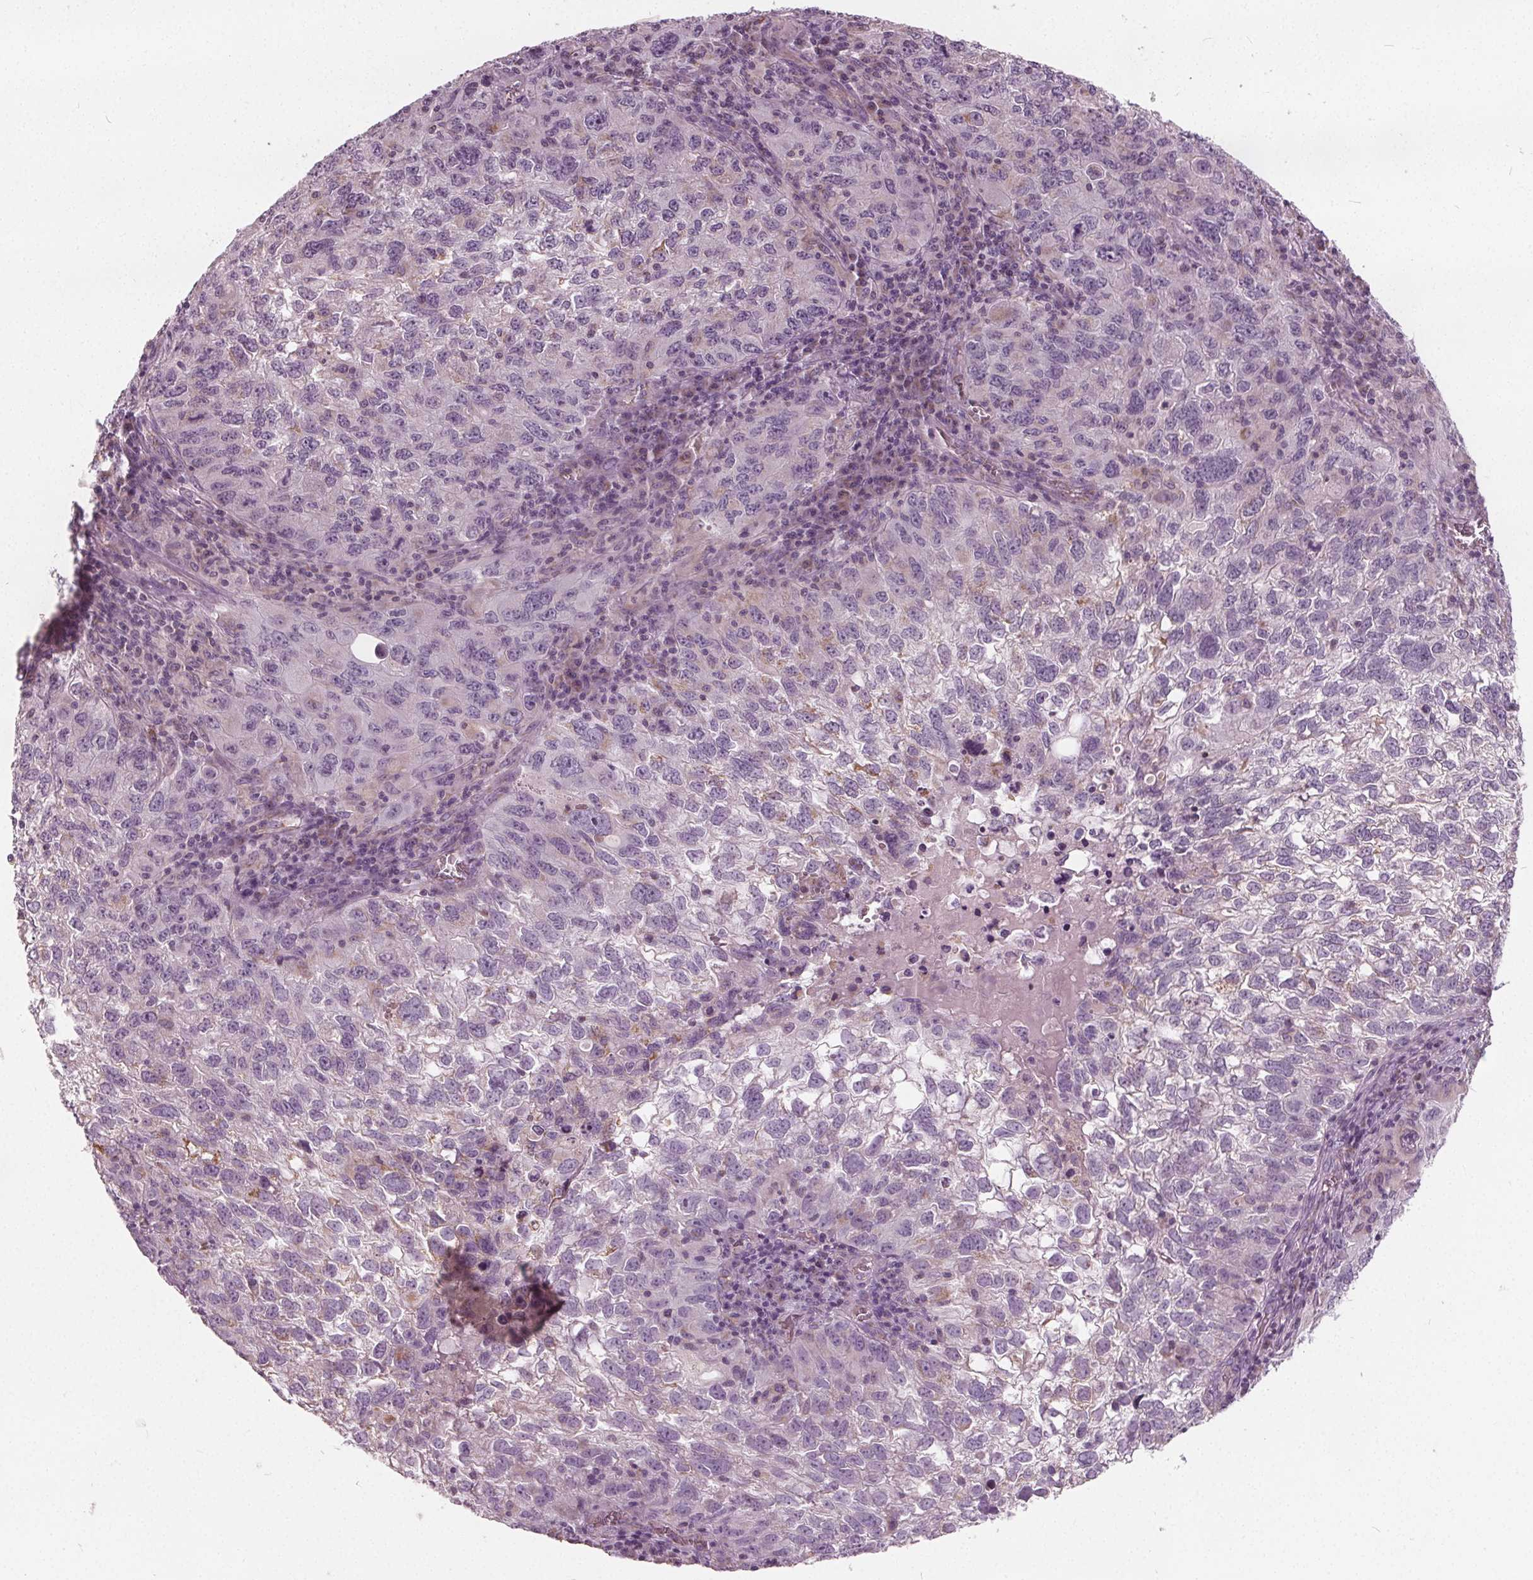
{"staining": {"intensity": "negative", "quantity": "none", "location": "none"}, "tissue": "cervical cancer", "cell_type": "Tumor cells", "image_type": "cancer", "snomed": [{"axis": "morphology", "description": "Squamous cell carcinoma, NOS"}, {"axis": "topography", "description": "Cervix"}], "caption": "DAB immunohistochemical staining of cervical cancer (squamous cell carcinoma) displays no significant positivity in tumor cells. Nuclei are stained in blue.", "gene": "ECI2", "patient": {"sex": "female", "age": 55}}